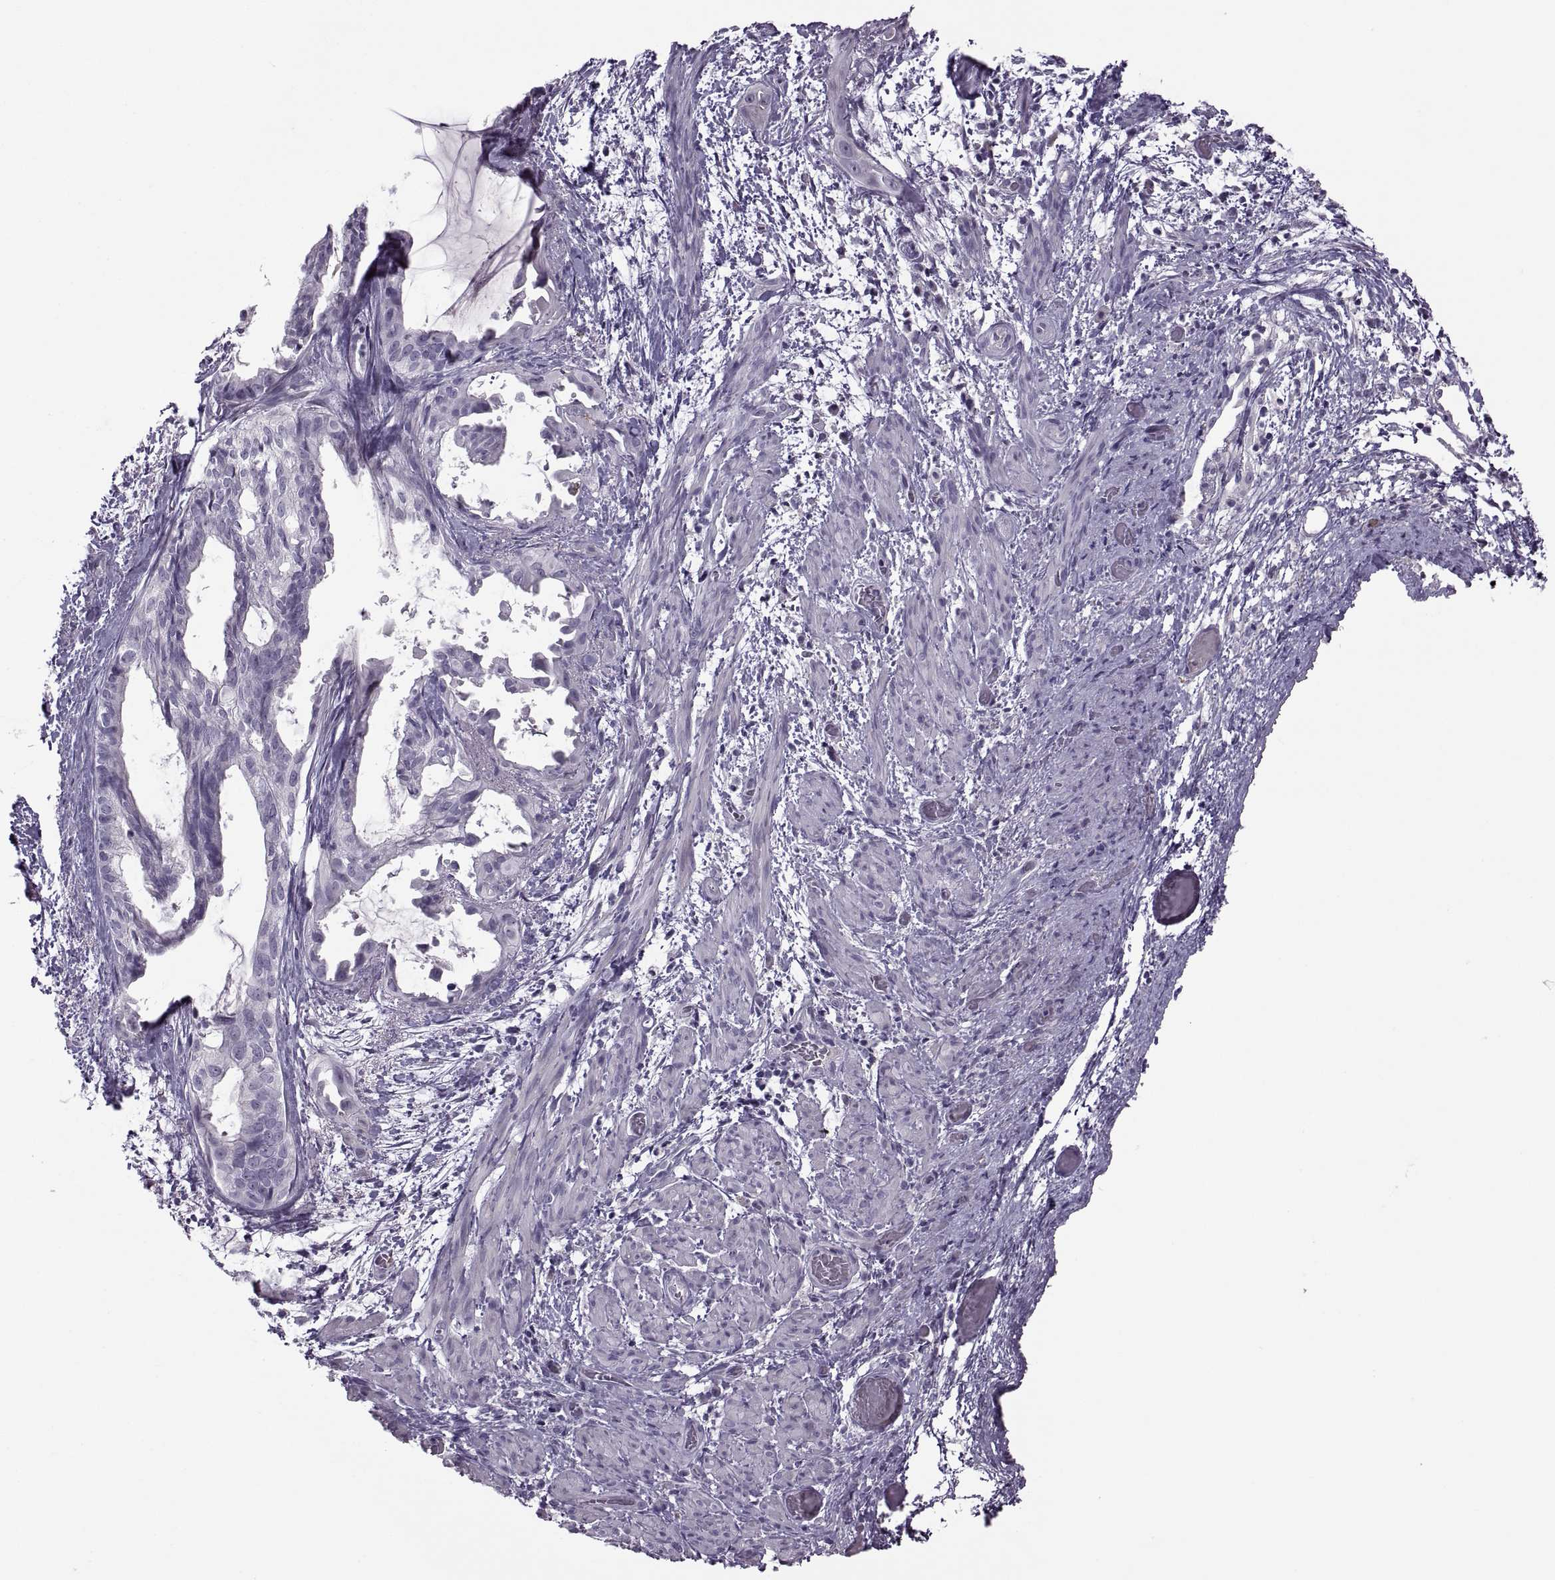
{"staining": {"intensity": "negative", "quantity": "none", "location": "none"}, "tissue": "endometrial cancer", "cell_type": "Tumor cells", "image_type": "cancer", "snomed": [{"axis": "morphology", "description": "Adenocarcinoma, NOS"}, {"axis": "topography", "description": "Endometrium"}], "caption": "Endometrial adenocarcinoma was stained to show a protein in brown. There is no significant expression in tumor cells.", "gene": "RSPH6A", "patient": {"sex": "female", "age": 86}}